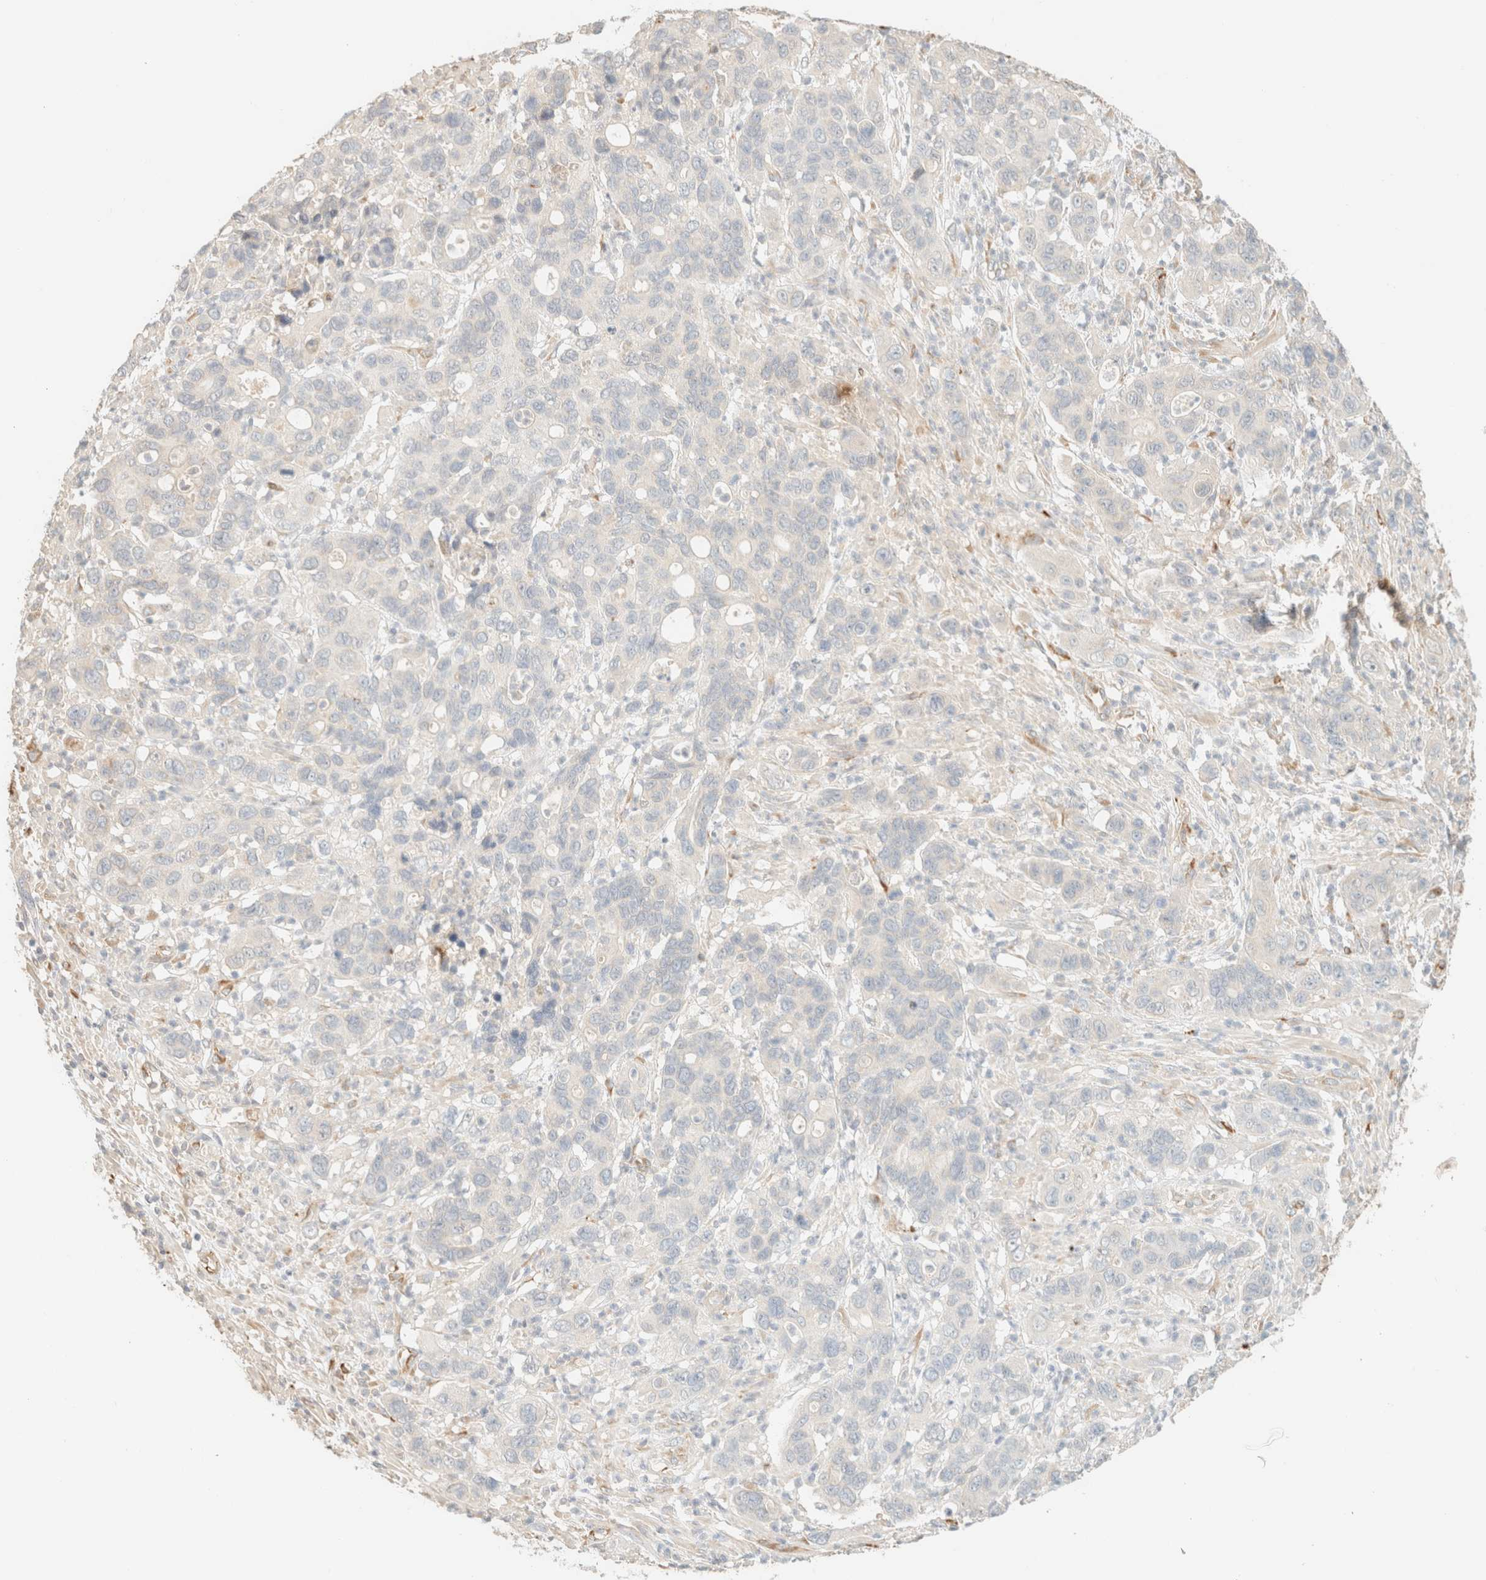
{"staining": {"intensity": "negative", "quantity": "none", "location": "none"}, "tissue": "pancreatic cancer", "cell_type": "Tumor cells", "image_type": "cancer", "snomed": [{"axis": "morphology", "description": "Adenocarcinoma, NOS"}, {"axis": "topography", "description": "Pancreas"}], "caption": "Image shows no protein expression in tumor cells of pancreatic cancer tissue.", "gene": "SPARCL1", "patient": {"sex": "female", "age": 71}}